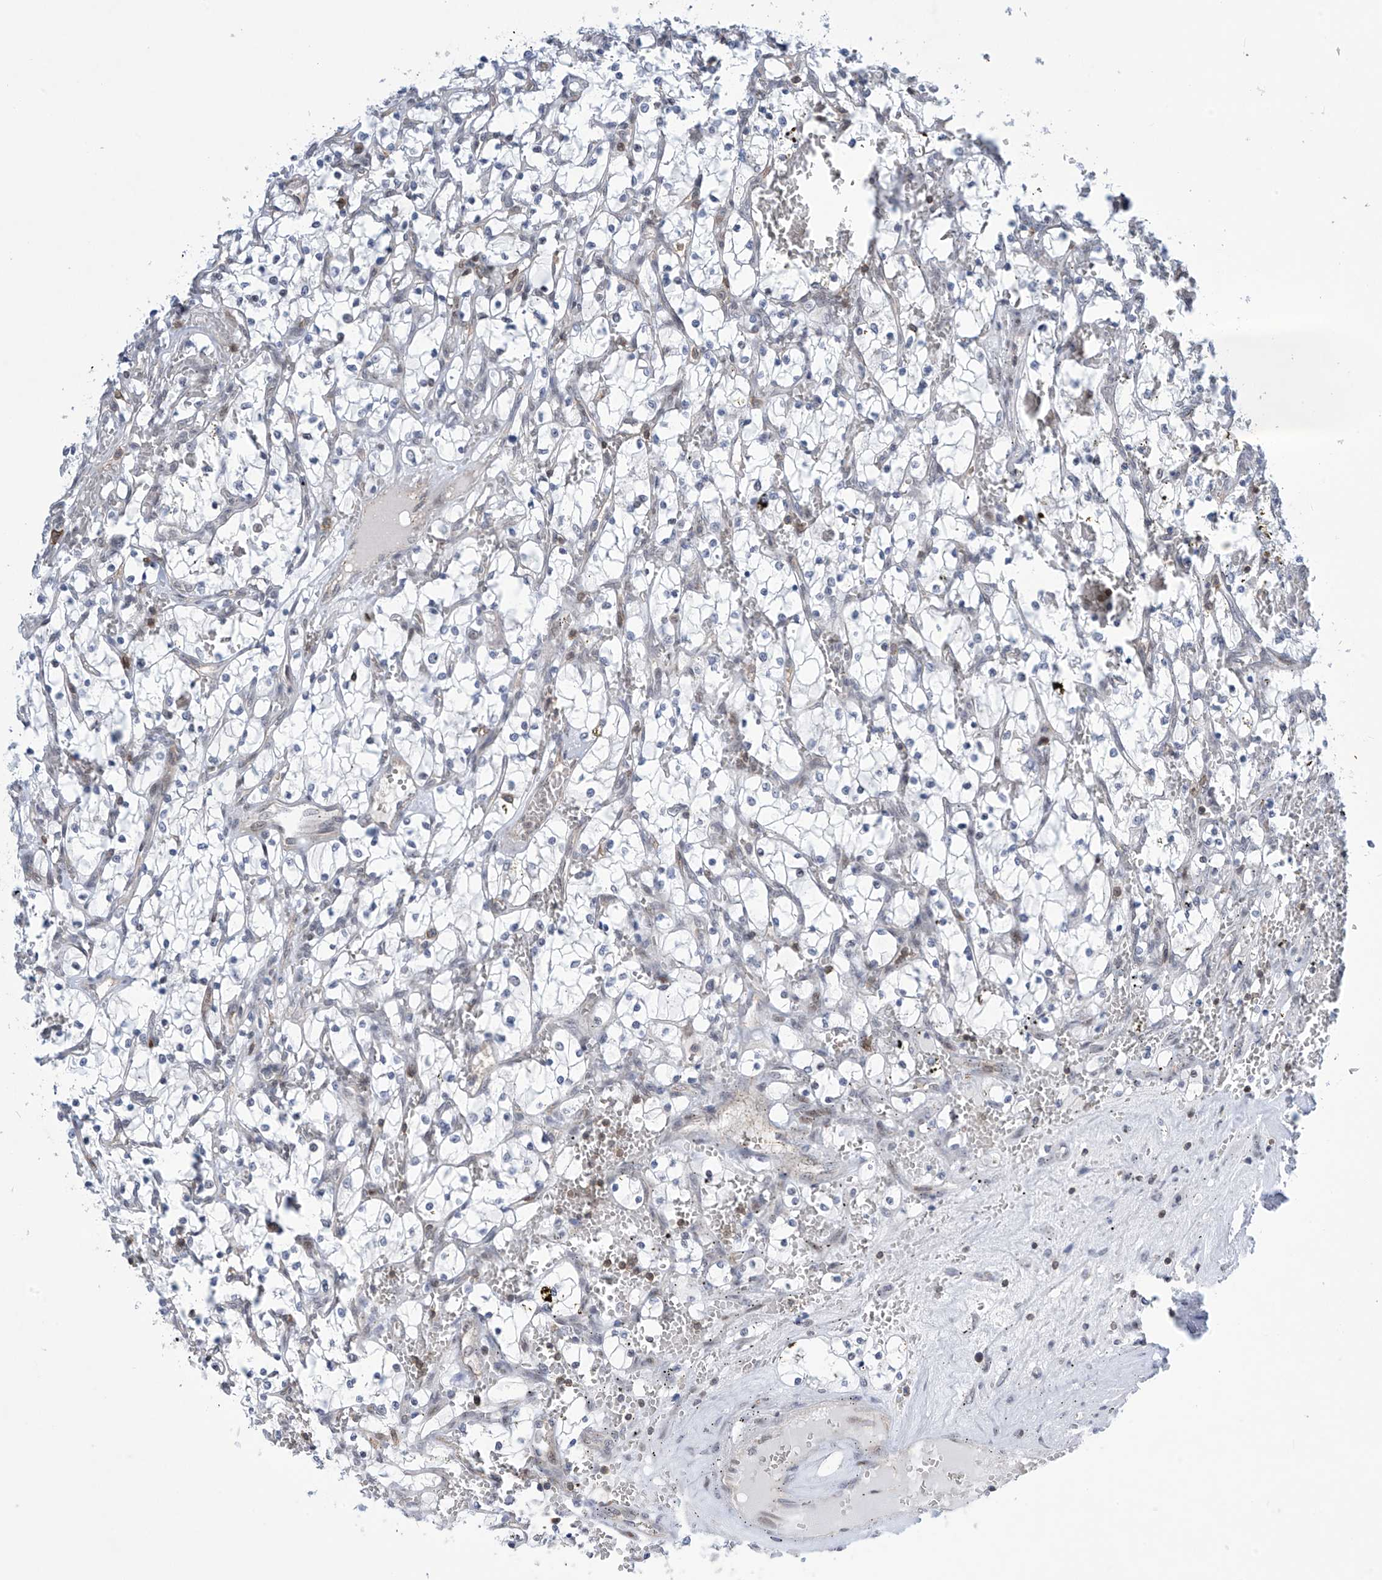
{"staining": {"intensity": "negative", "quantity": "none", "location": "none"}, "tissue": "renal cancer", "cell_type": "Tumor cells", "image_type": "cancer", "snomed": [{"axis": "morphology", "description": "Adenocarcinoma, NOS"}, {"axis": "topography", "description": "Kidney"}], "caption": "The image demonstrates no staining of tumor cells in renal cancer (adenocarcinoma).", "gene": "MSL3", "patient": {"sex": "female", "age": 69}}